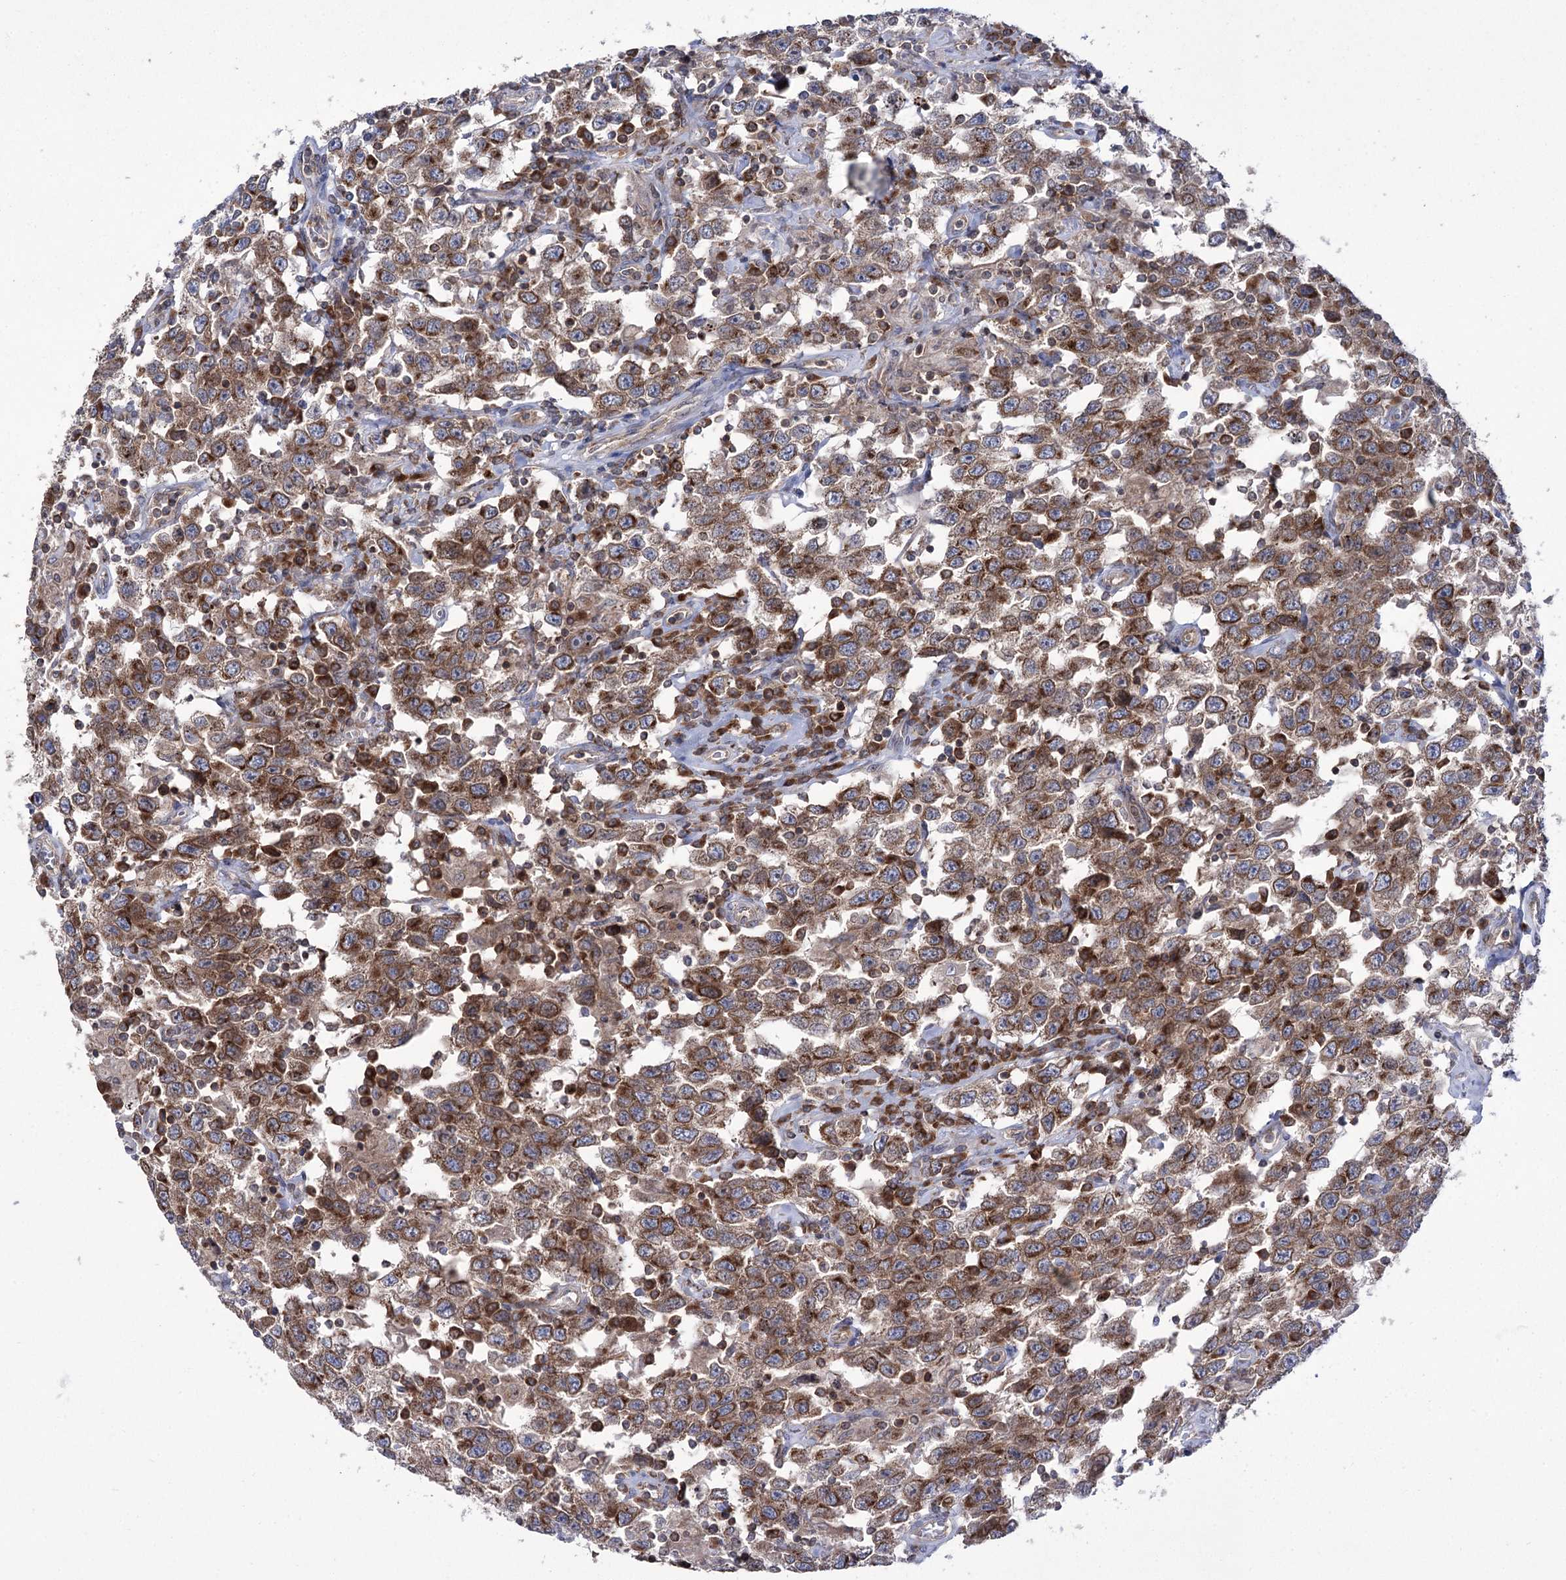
{"staining": {"intensity": "moderate", "quantity": ">75%", "location": "cytoplasmic/membranous"}, "tissue": "testis cancer", "cell_type": "Tumor cells", "image_type": "cancer", "snomed": [{"axis": "morphology", "description": "Seminoma, NOS"}, {"axis": "topography", "description": "Testis"}], "caption": "About >75% of tumor cells in testis seminoma display moderate cytoplasmic/membranous protein positivity as visualized by brown immunohistochemical staining.", "gene": "ZNF622", "patient": {"sex": "male", "age": 41}}